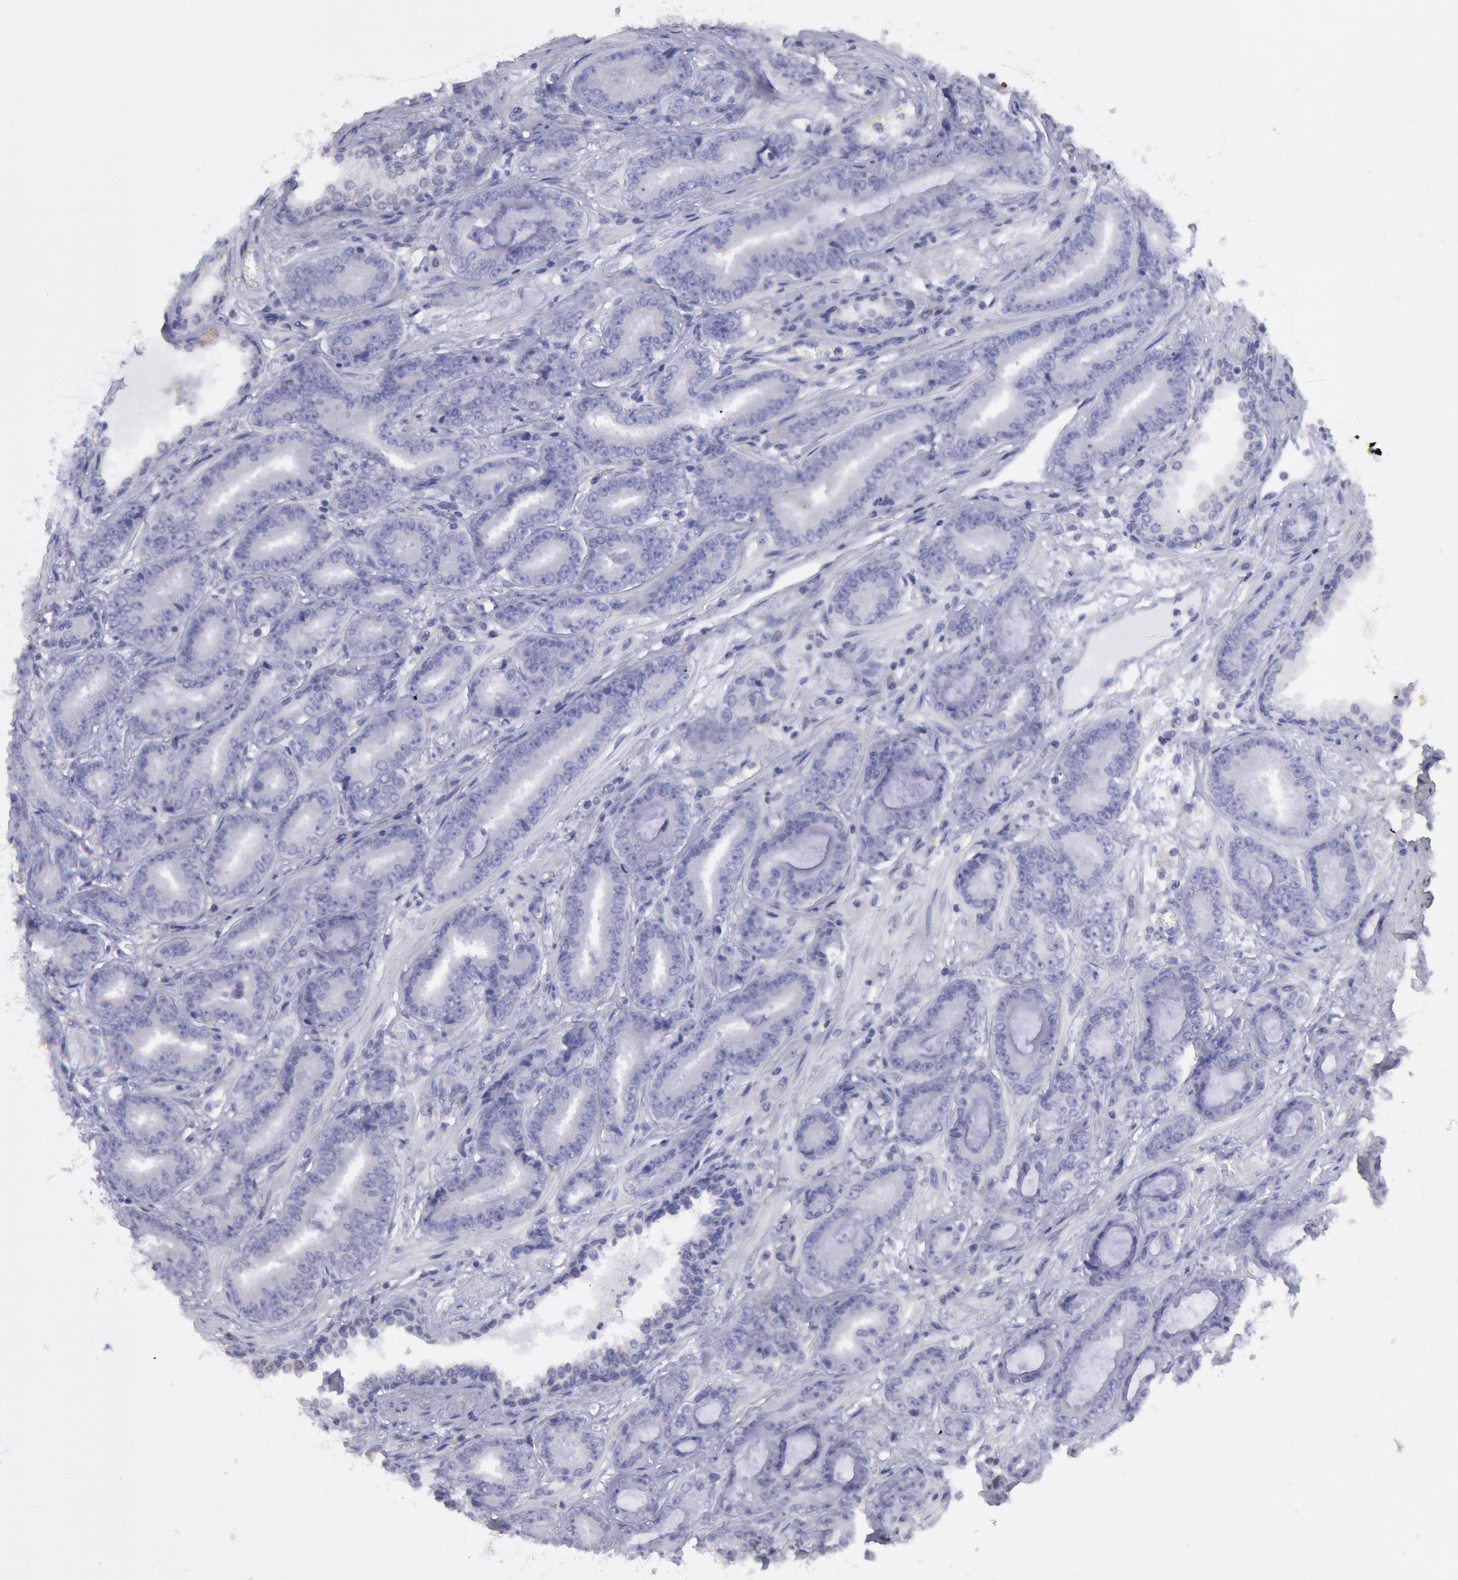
{"staining": {"intensity": "negative", "quantity": "none", "location": "none"}, "tissue": "prostate cancer", "cell_type": "Tumor cells", "image_type": "cancer", "snomed": [{"axis": "morphology", "description": "Adenocarcinoma, Low grade"}, {"axis": "topography", "description": "Prostate"}], "caption": "IHC micrograph of prostate adenocarcinoma (low-grade) stained for a protein (brown), which exhibits no staining in tumor cells.", "gene": "MYH7", "patient": {"sex": "male", "age": 65}}